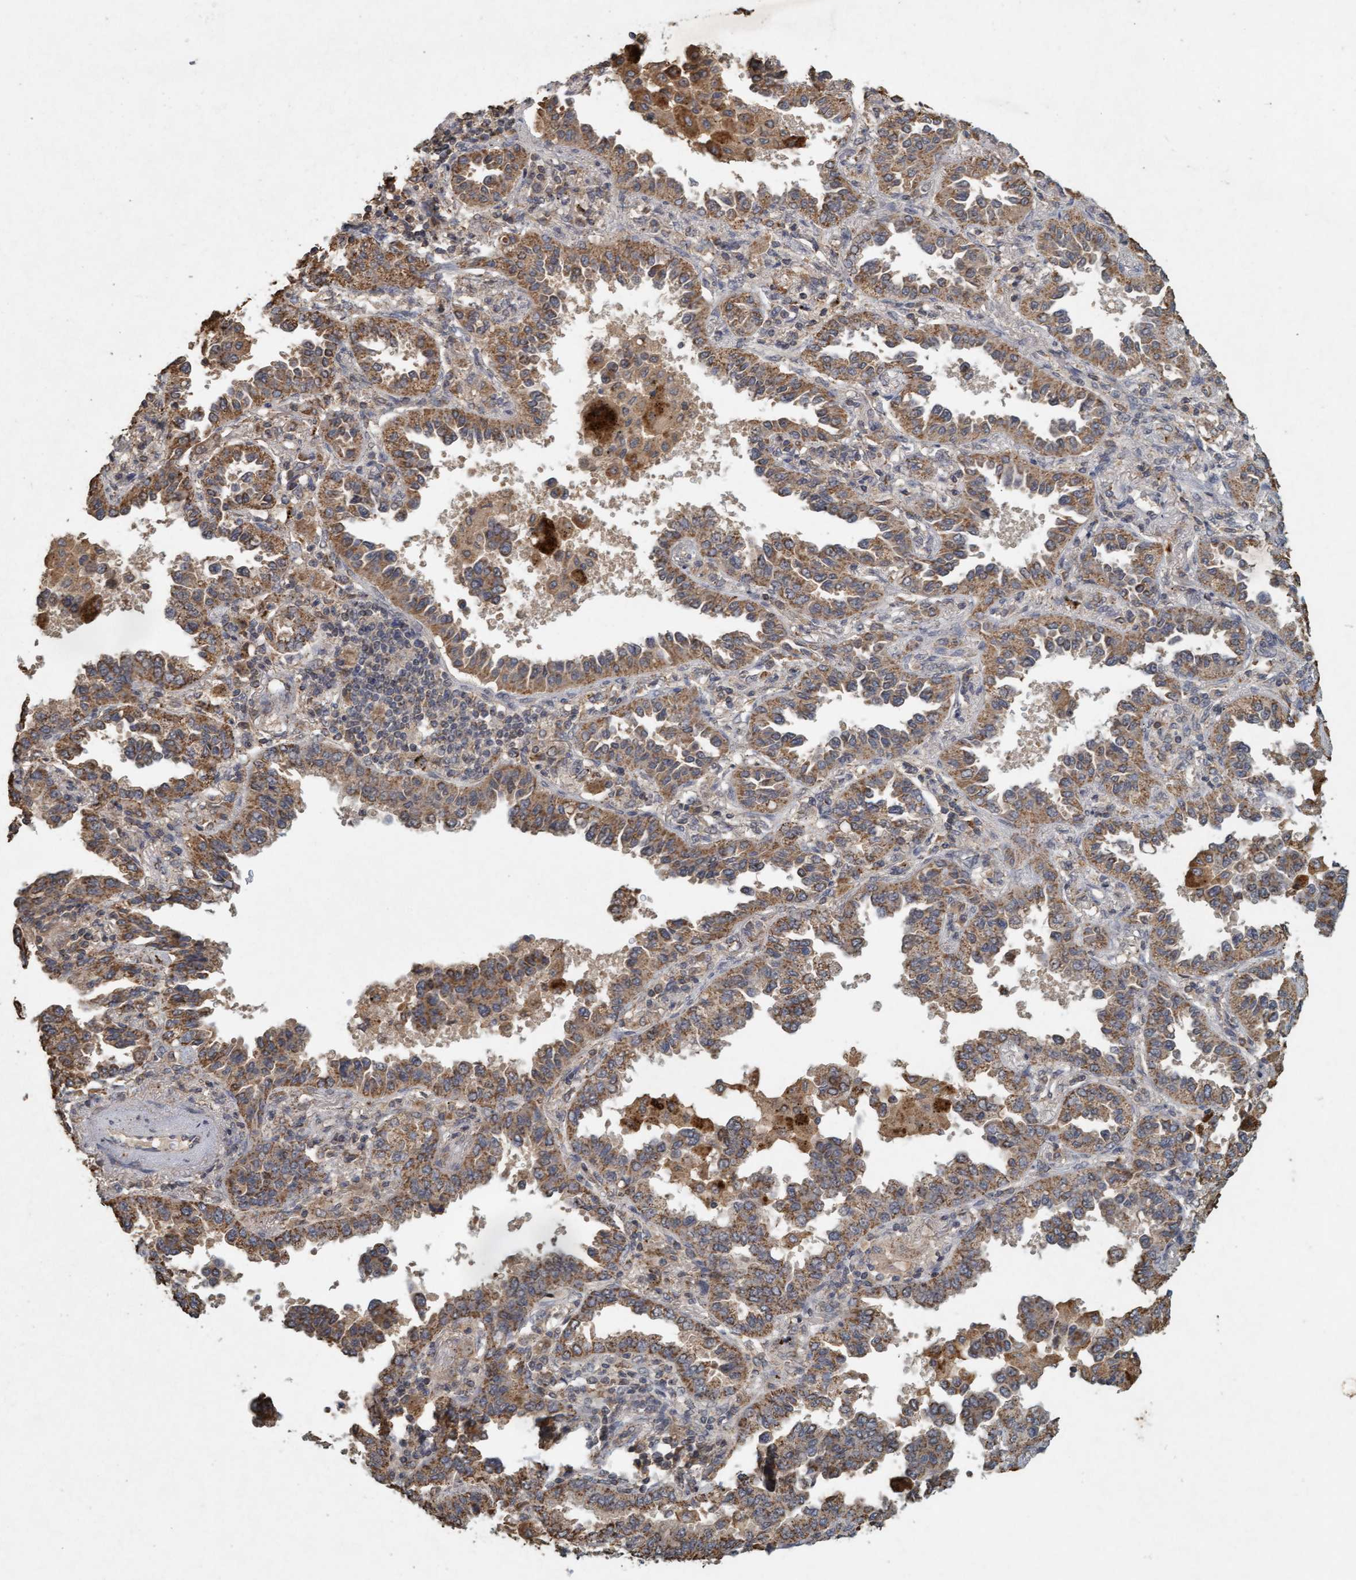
{"staining": {"intensity": "moderate", "quantity": ">75%", "location": "cytoplasmic/membranous"}, "tissue": "lung cancer", "cell_type": "Tumor cells", "image_type": "cancer", "snomed": [{"axis": "morphology", "description": "Normal tissue, NOS"}, {"axis": "morphology", "description": "Adenocarcinoma, NOS"}, {"axis": "topography", "description": "Lung"}], "caption": "Immunohistochemical staining of lung cancer (adenocarcinoma) exhibits medium levels of moderate cytoplasmic/membranous staining in about >75% of tumor cells.", "gene": "VSIG8", "patient": {"sex": "male", "age": 59}}